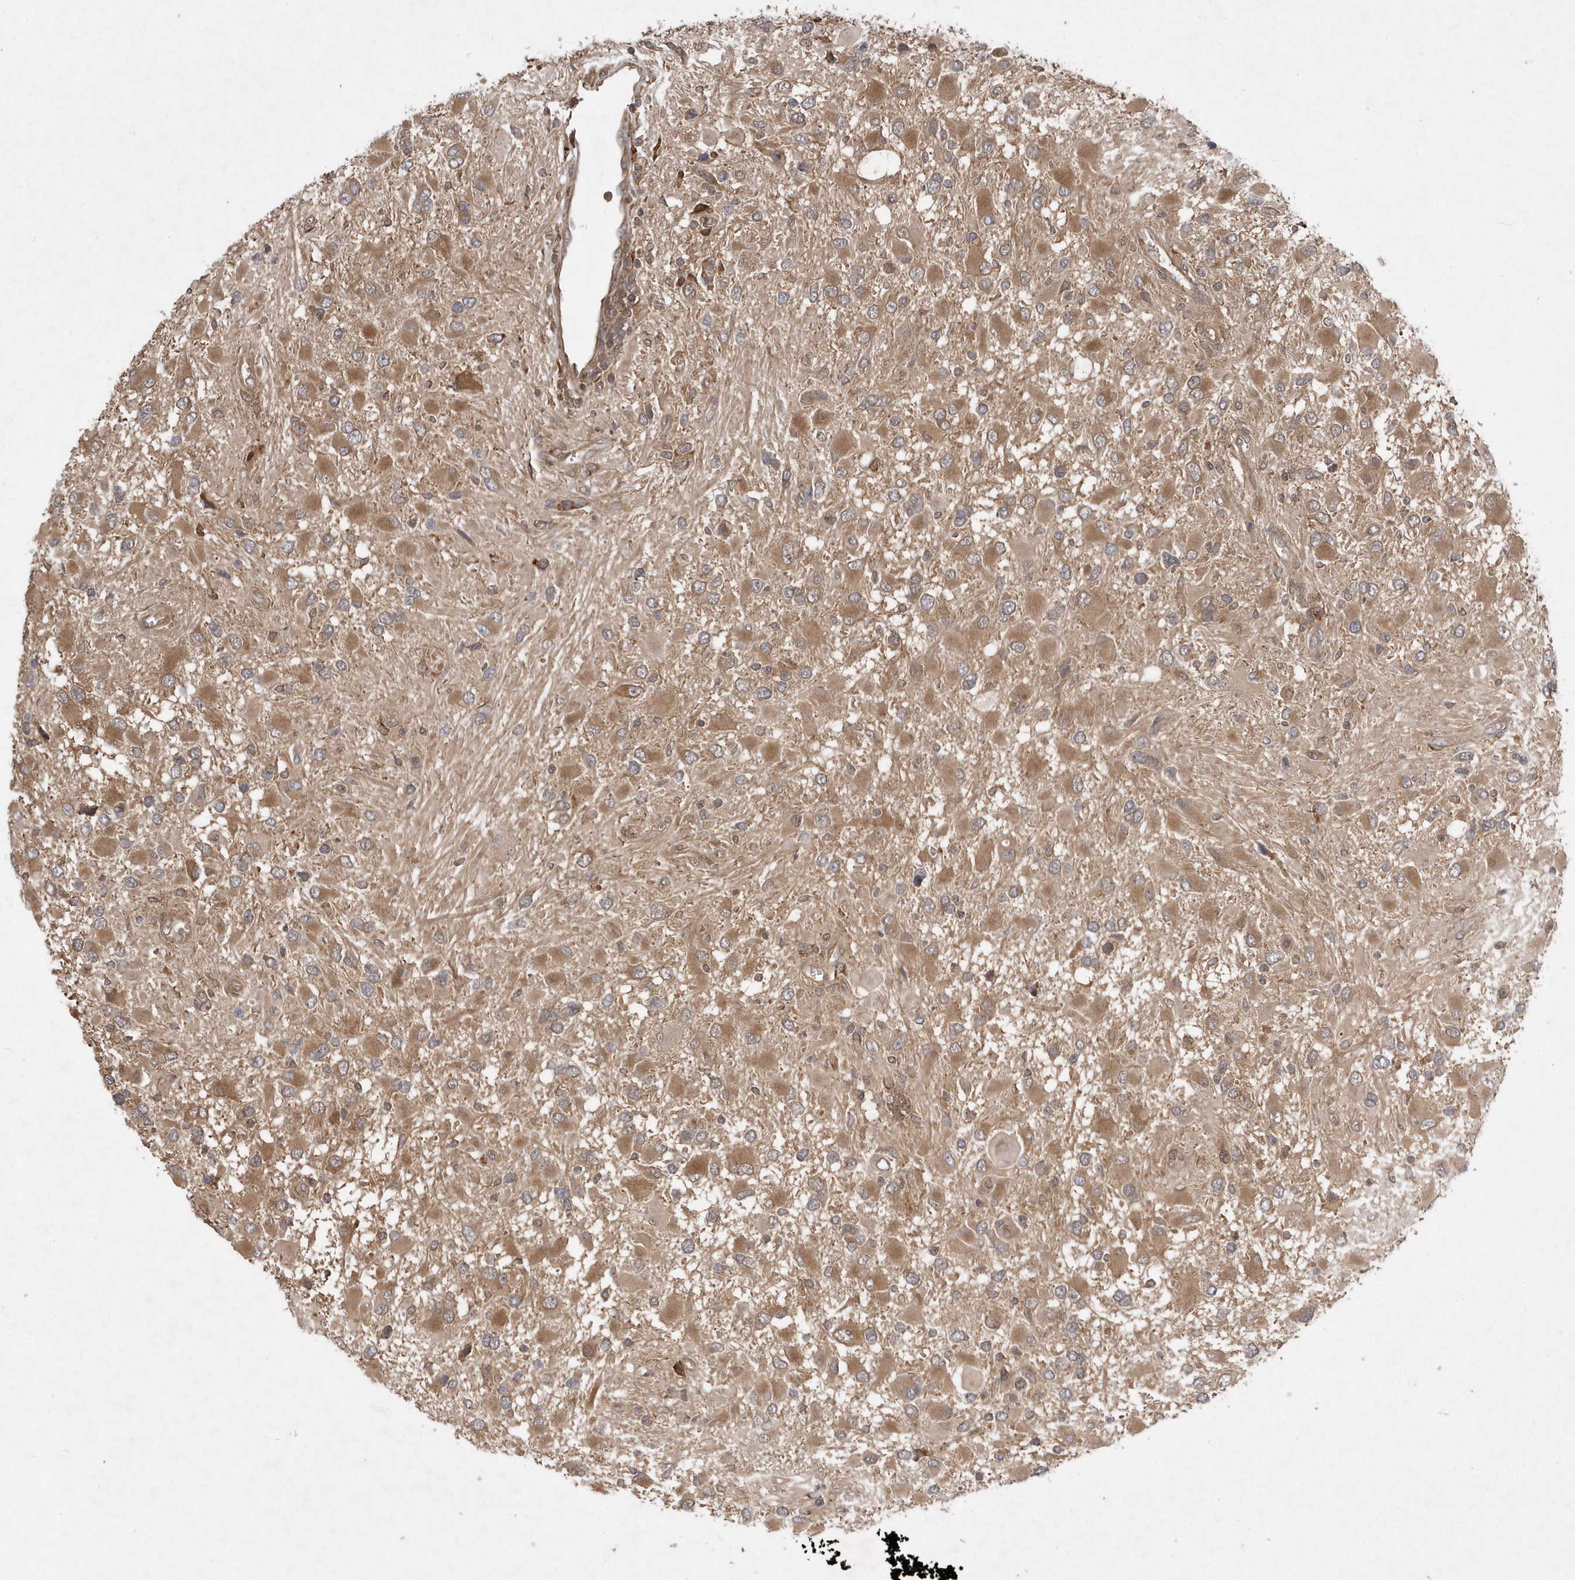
{"staining": {"intensity": "moderate", "quantity": ">75%", "location": "cytoplasmic/membranous"}, "tissue": "glioma", "cell_type": "Tumor cells", "image_type": "cancer", "snomed": [{"axis": "morphology", "description": "Glioma, malignant, High grade"}, {"axis": "topography", "description": "Brain"}], "caption": "High-grade glioma (malignant) stained with a protein marker exhibits moderate staining in tumor cells.", "gene": "GFM2", "patient": {"sex": "male", "age": 53}}